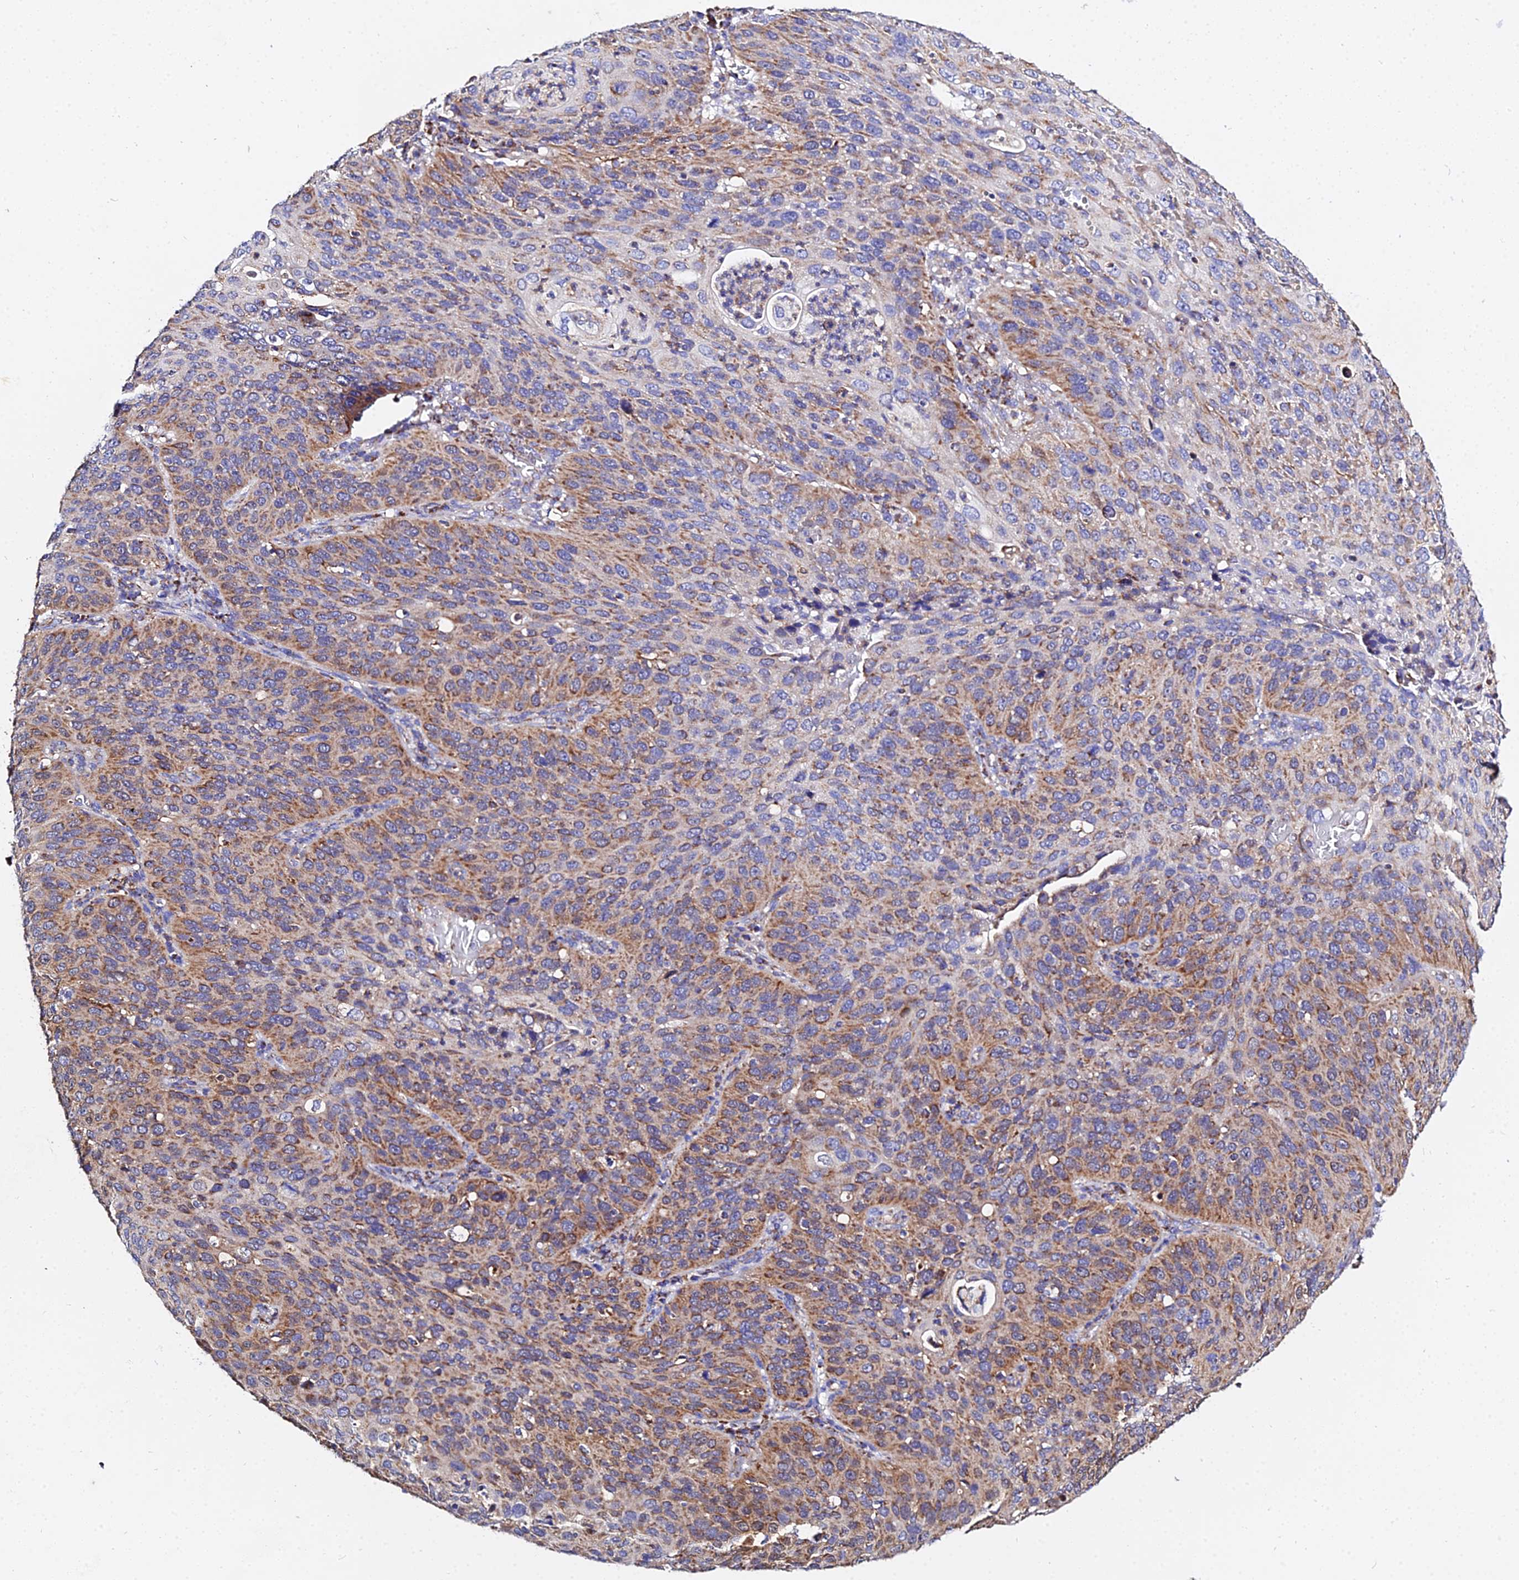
{"staining": {"intensity": "moderate", "quantity": ">75%", "location": "cytoplasmic/membranous"}, "tissue": "cervical cancer", "cell_type": "Tumor cells", "image_type": "cancer", "snomed": [{"axis": "morphology", "description": "Squamous cell carcinoma, NOS"}, {"axis": "topography", "description": "Cervix"}], "caption": "A photomicrograph of human squamous cell carcinoma (cervical) stained for a protein displays moderate cytoplasmic/membranous brown staining in tumor cells. Nuclei are stained in blue.", "gene": "ZNF573", "patient": {"sex": "female", "age": 36}}